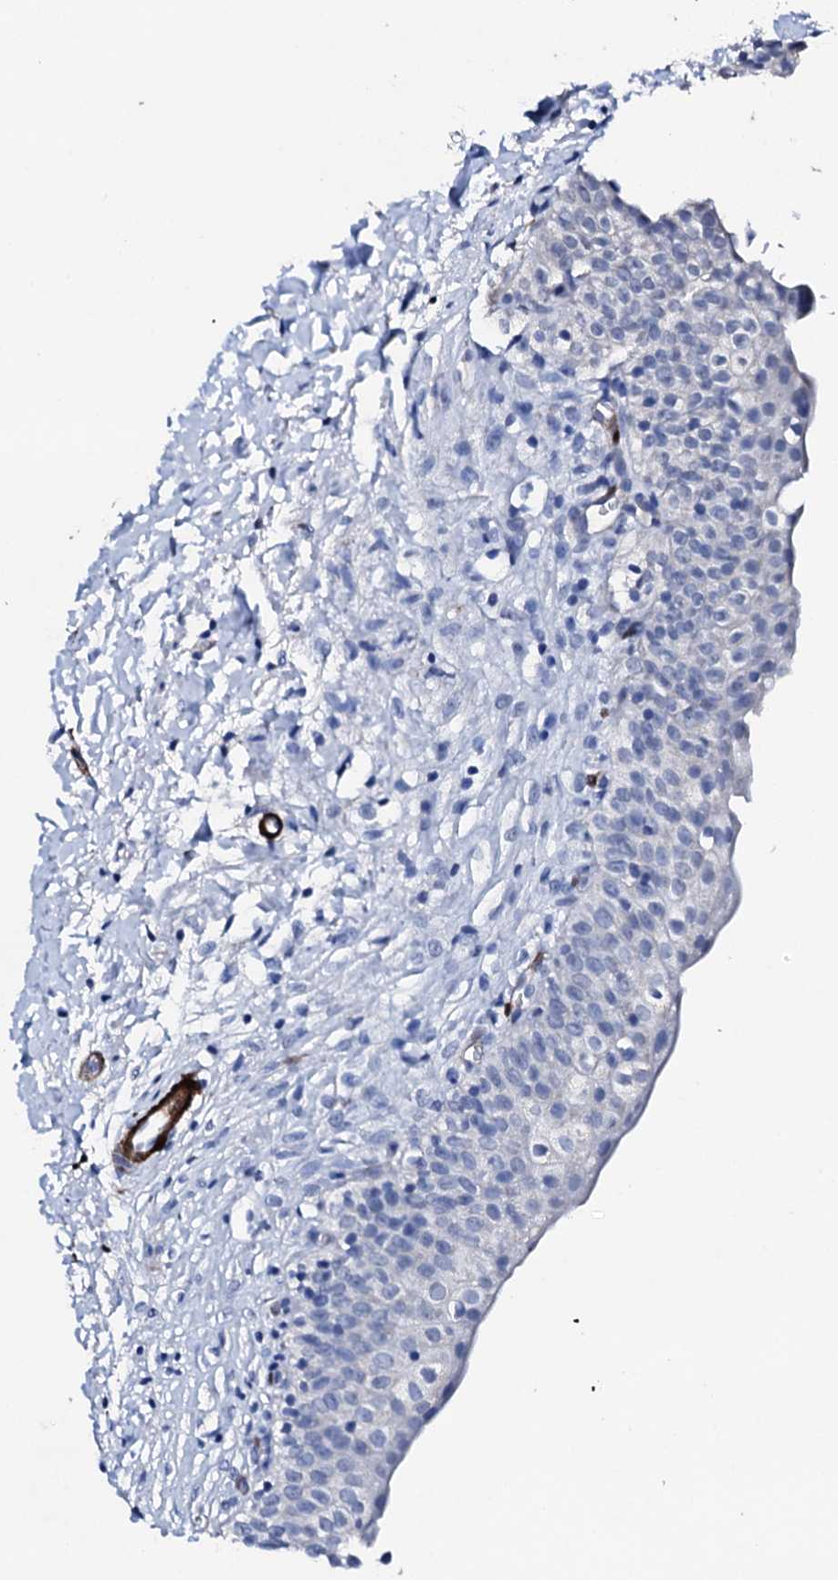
{"staining": {"intensity": "negative", "quantity": "none", "location": "none"}, "tissue": "urinary bladder", "cell_type": "Urothelial cells", "image_type": "normal", "snomed": [{"axis": "morphology", "description": "Normal tissue, NOS"}, {"axis": "topography", "description": "Urinary bladder"}], "caption": "Protein analysis of normal urinary bladder exhibits no significant expression in urothelial cells. (Brightfield microscopy of DAB immunohistochemistry at high magnification).", "gene": "NRIP2", "patient": {"sex": "male", "age": 55}}